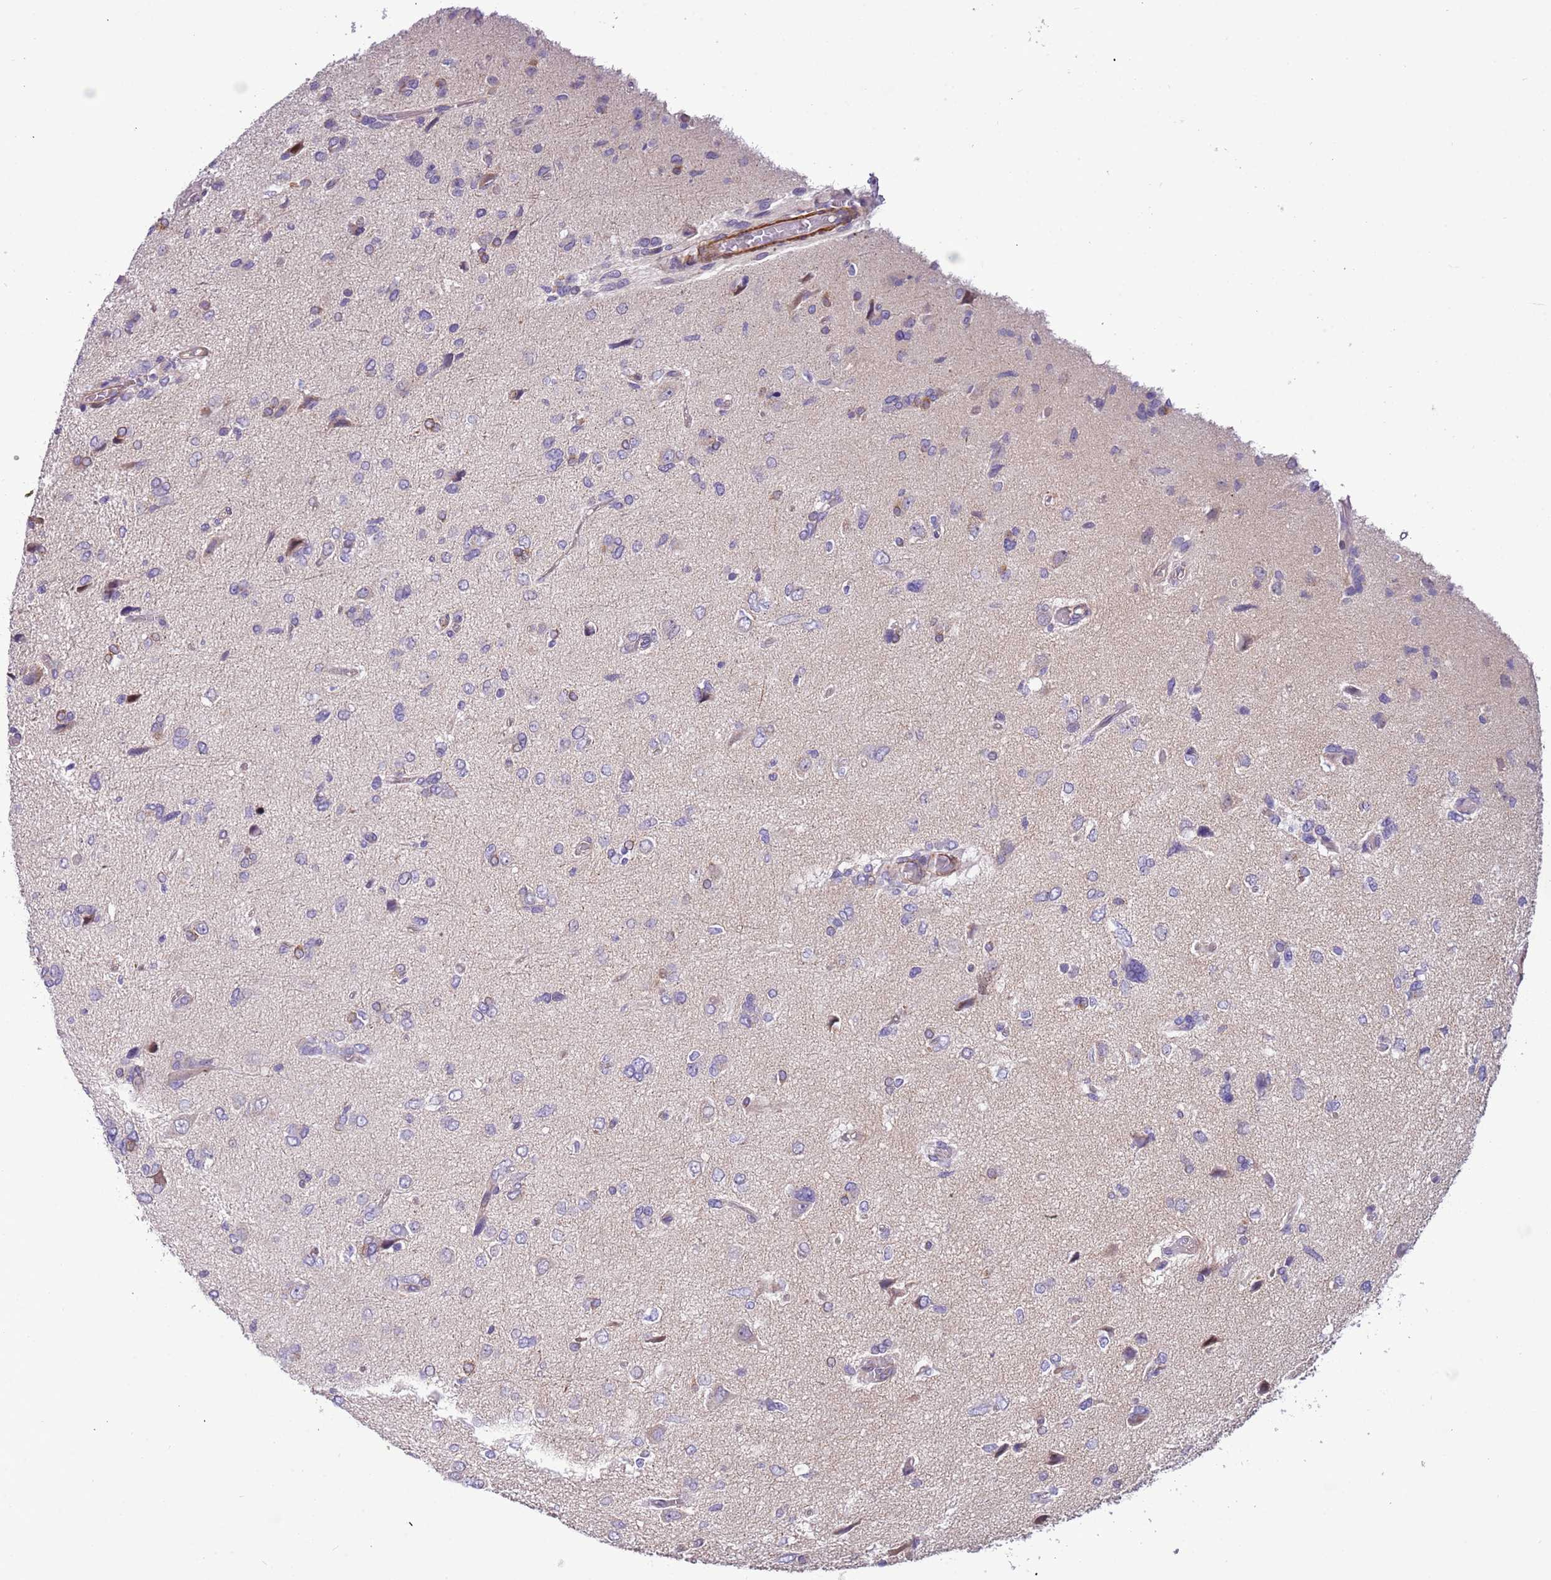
{"staining": {"intensity": "negative", "quantity": "none", "location": "none"}, "tissue": "glioma", "cell_type": "Tumor cells", "image_type": "cancer", "snomed": [{"axis": "morphology", "description": "Glioma, malignant, High grade"}, {"axis": "topography", "description": "Brain"}], "caption": "This is an IHC micrograph of high-grade glioma (malignant). There is no staining in tumor cells.", "gene": "PLEKHH1", "patient": {"sex": "female", "age": 59}}